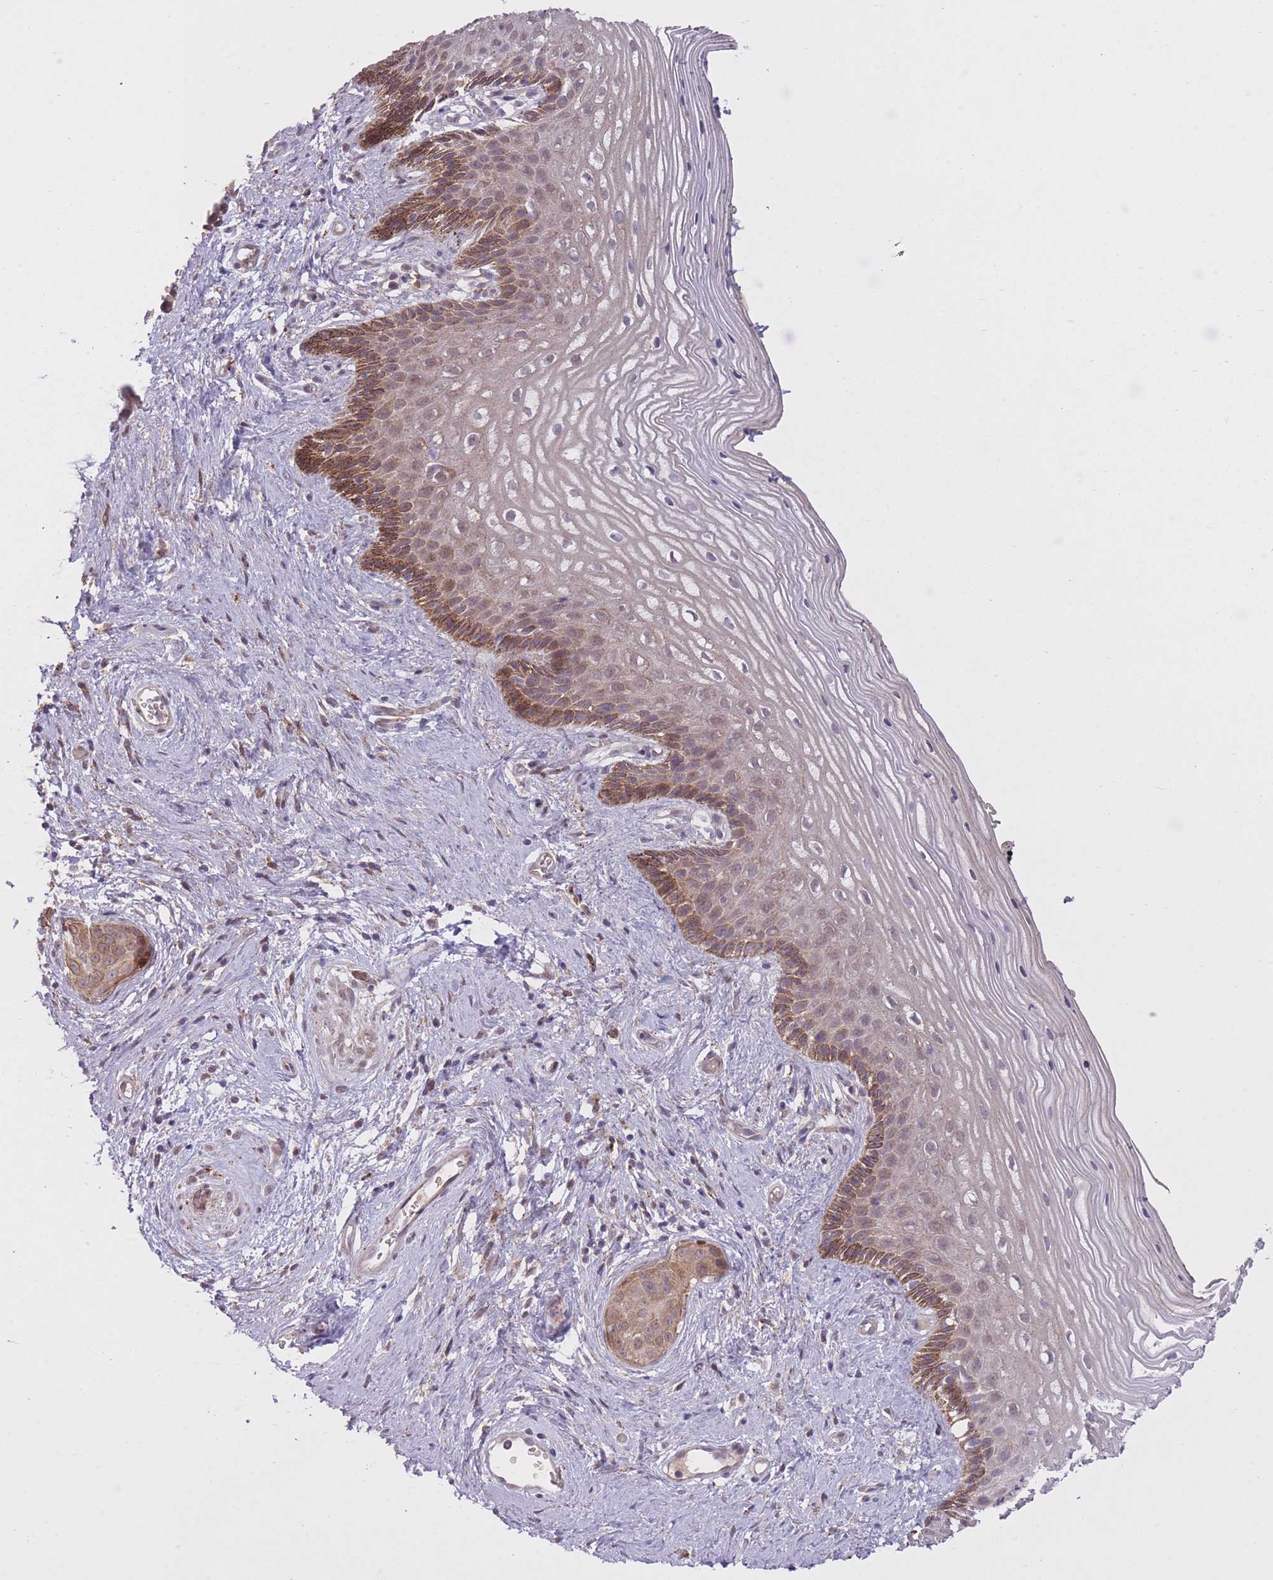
{"staining": {"intensity": "moderate", "quantity": "25%-75%", "location": "cytoplasmic/membranous"}, "tissue": "vagina", "cell_type": "Squamous epithelial cells", "image_type": "normal", "snomed": [{"axis": "morphology", "description": "Normal tissue, NOS"}, {"axis": "topography", "description": "Vagina"}], "caption": "This image exhibits immunohistochemistry staining of unremarkable human vagina, with medium moderate cytoplasmic/membranous expression in approximately 25%-75% of squamous epithelial cells.", "gene": "POLR3F", "patient": {"sex": "female", "age": 47}}